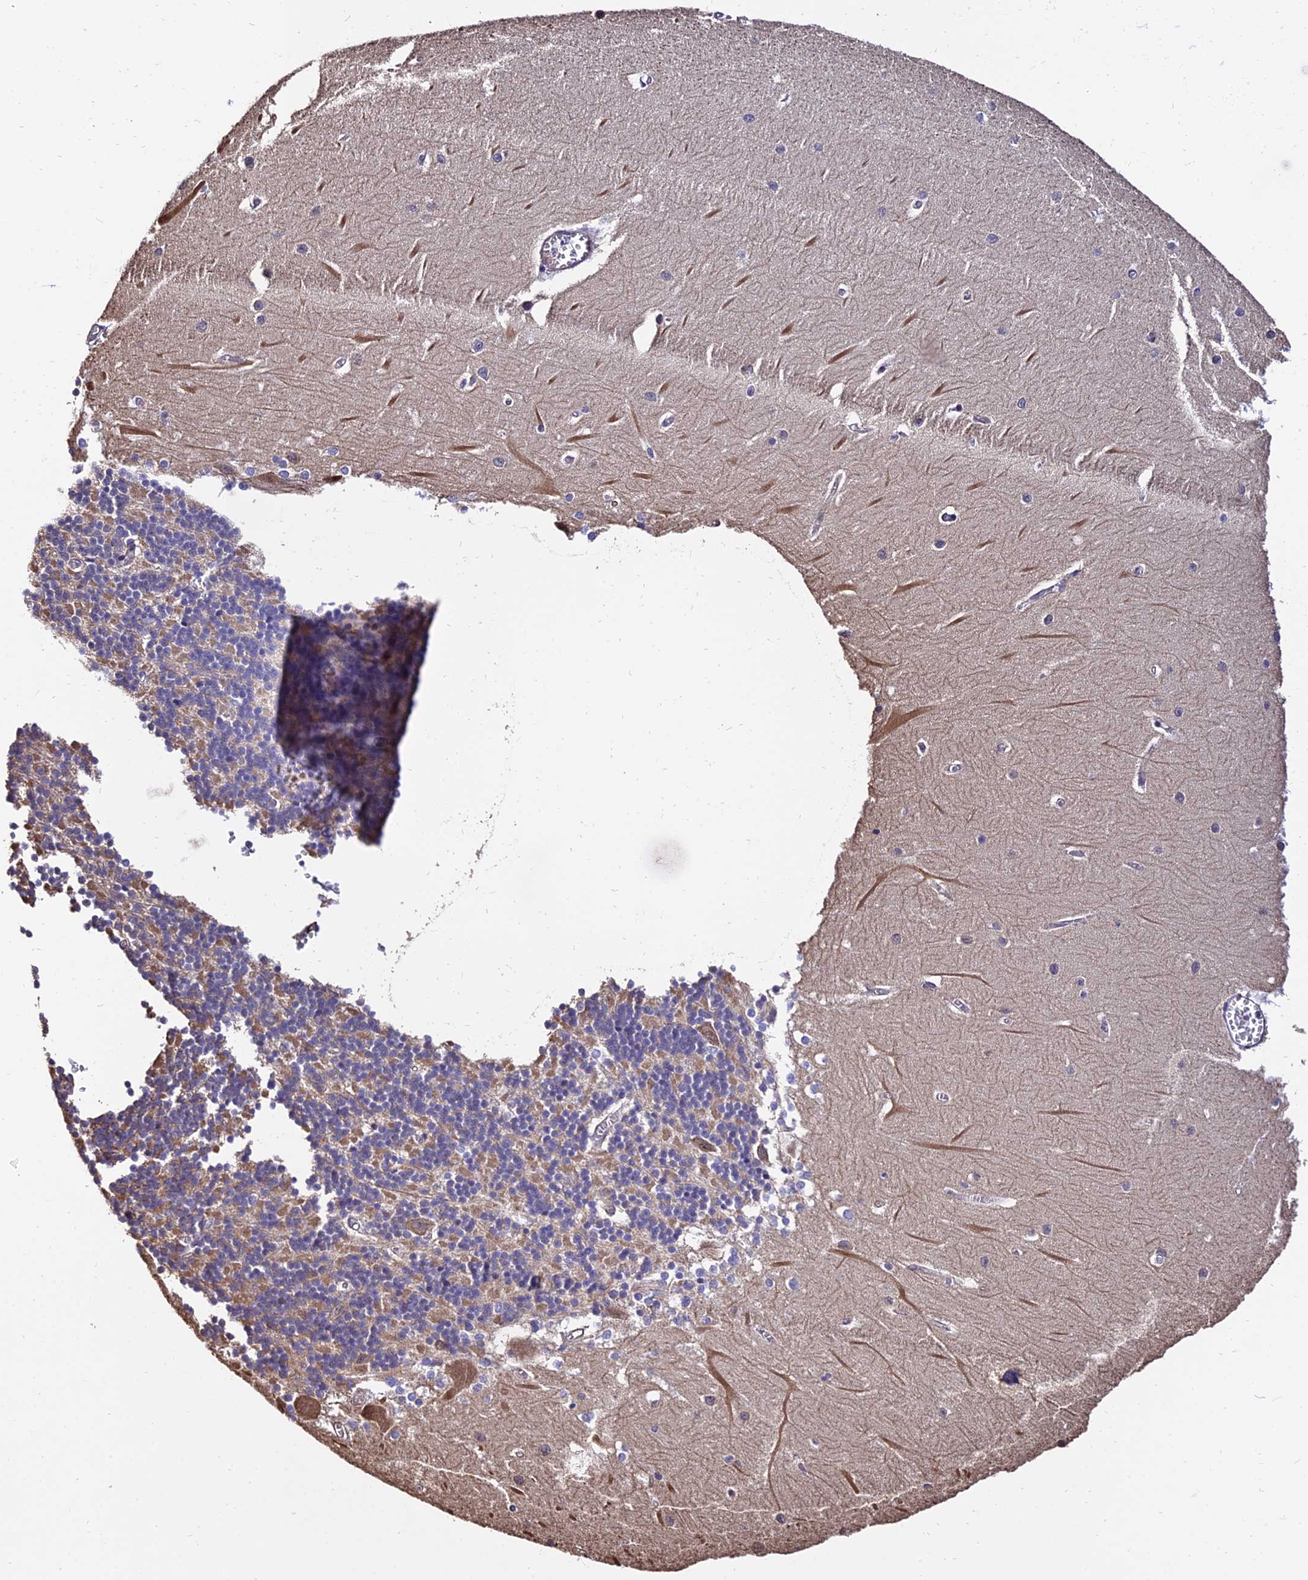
{"staining": {"intensity": "moderate", "quantity": "25%-75%", "location": "cytoplasmic/membranous"}, "tissue": "cerebellum", "cell_type": "Cells in granular layer", "image_type": "normal", "snomed": [{"axis": "morphology", "description": "Normal tissue, NOS"}, {"axis": "topography", "description": "Cerebellum"}], "caption": "Benign cerebellum was stained to show a protein in brown. There is medium levels of moderate cytoplasmic/membranous positivity in approximately 25%-75% of cells in granular layer. (IHC, brightfield microscopy, high magnification).", "gene": "CALM1", "patient": {"sex": "male", "age": 37}}